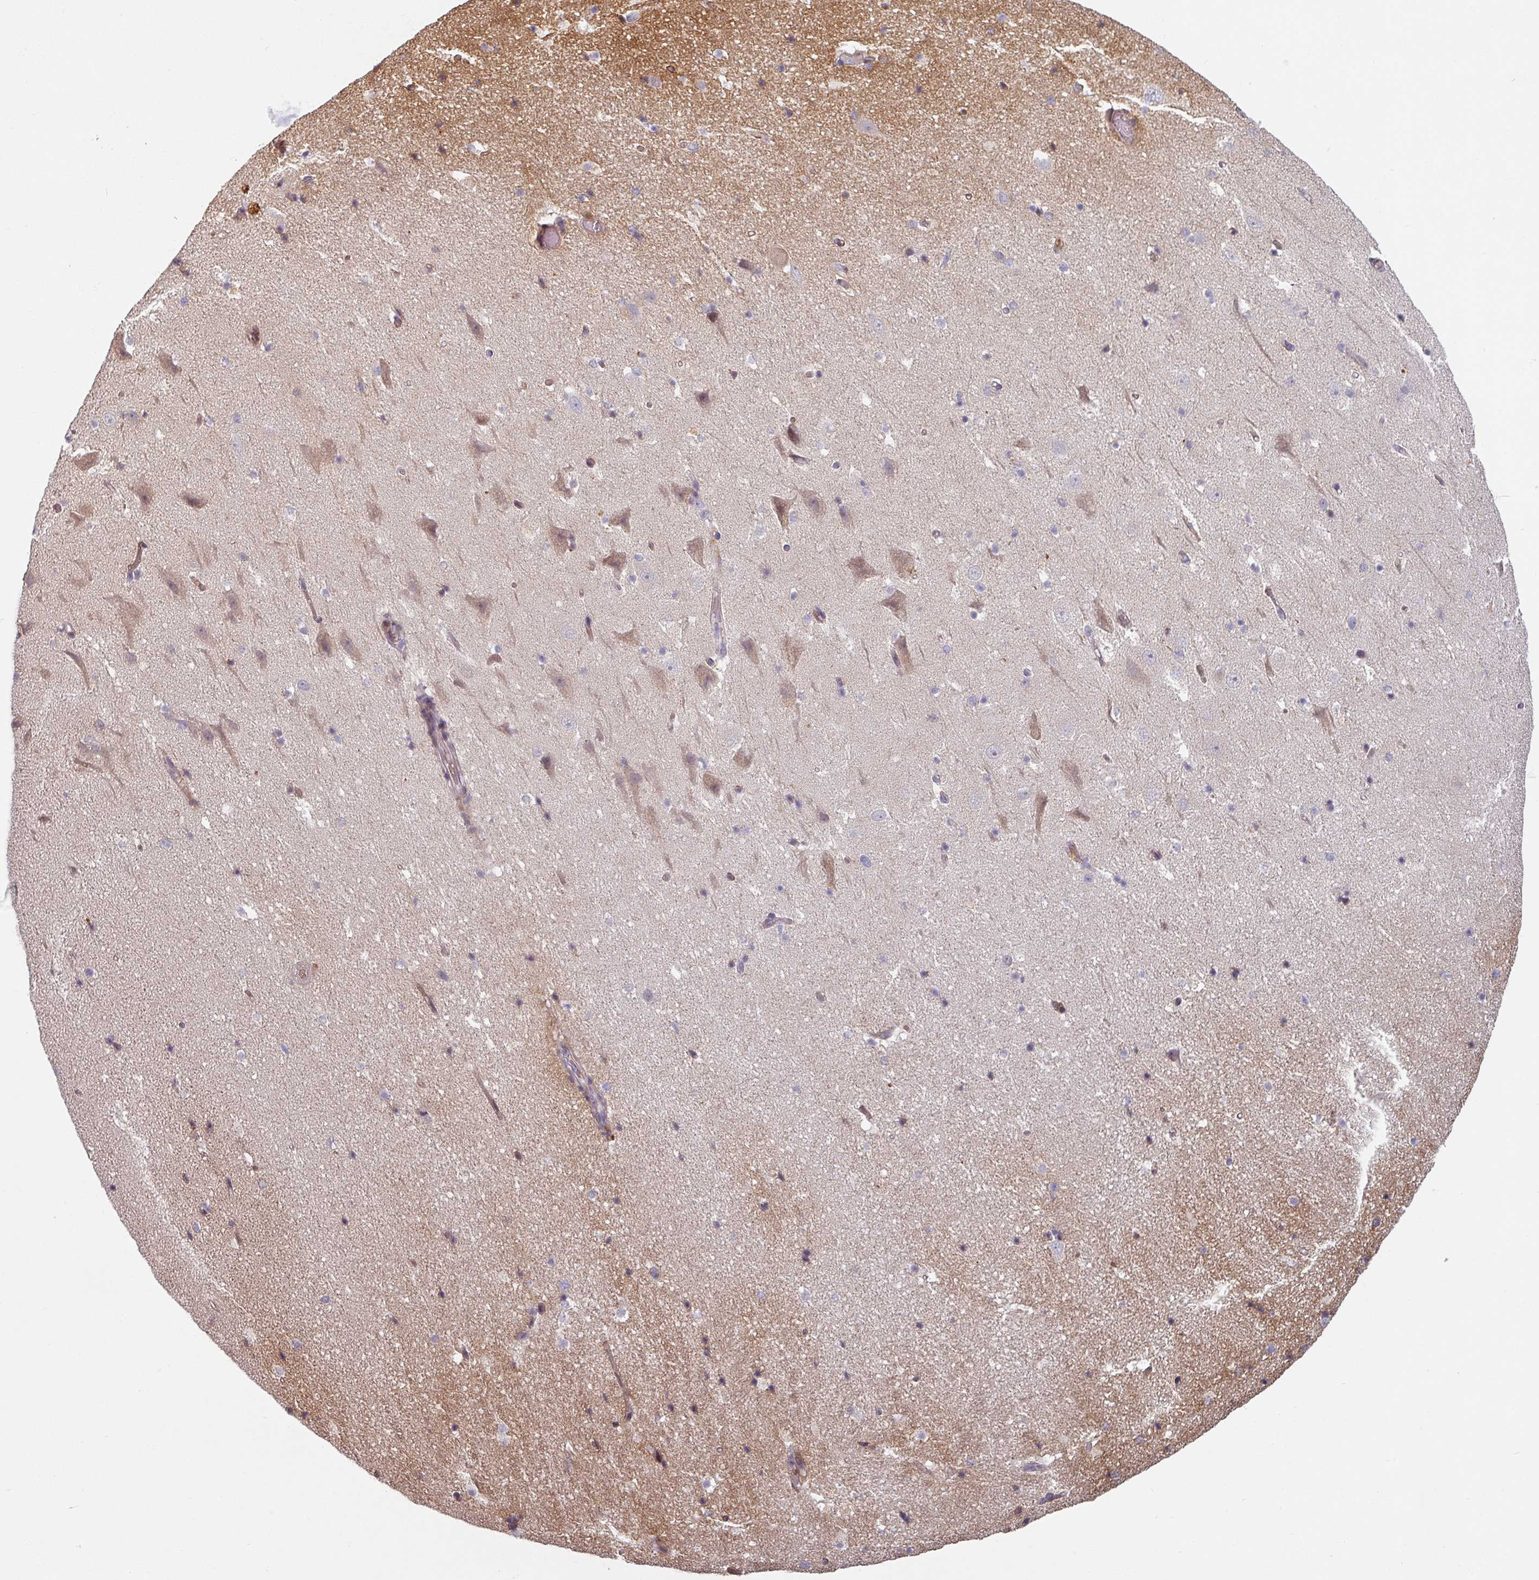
{"staining": {"intensity": "strong", "quantity": "<25%", "location": "cytoplasmic/membranous"}, "tissue": "hippocampus", "cell_type": "Glial cells", "image_type": "normal", "snomed": [{"axis": "morphology", "description": "Normal tissue, NOS"}, {"axis": "topography", "description": "Hippocampus"}], "caption": "IHC of unremarkable hippocampus exhibits medium levels of strong cytoplasmic/membranous expression in approximately <25% of glial cells. (Stains: DAB (3,3'-diaminobenzidine) in brown, nuclei in blue, Microscopy: brightfield microscopy at high magnification).", "gene": "CYB5RL", "patient": {"sex": "male", "age": 37}}